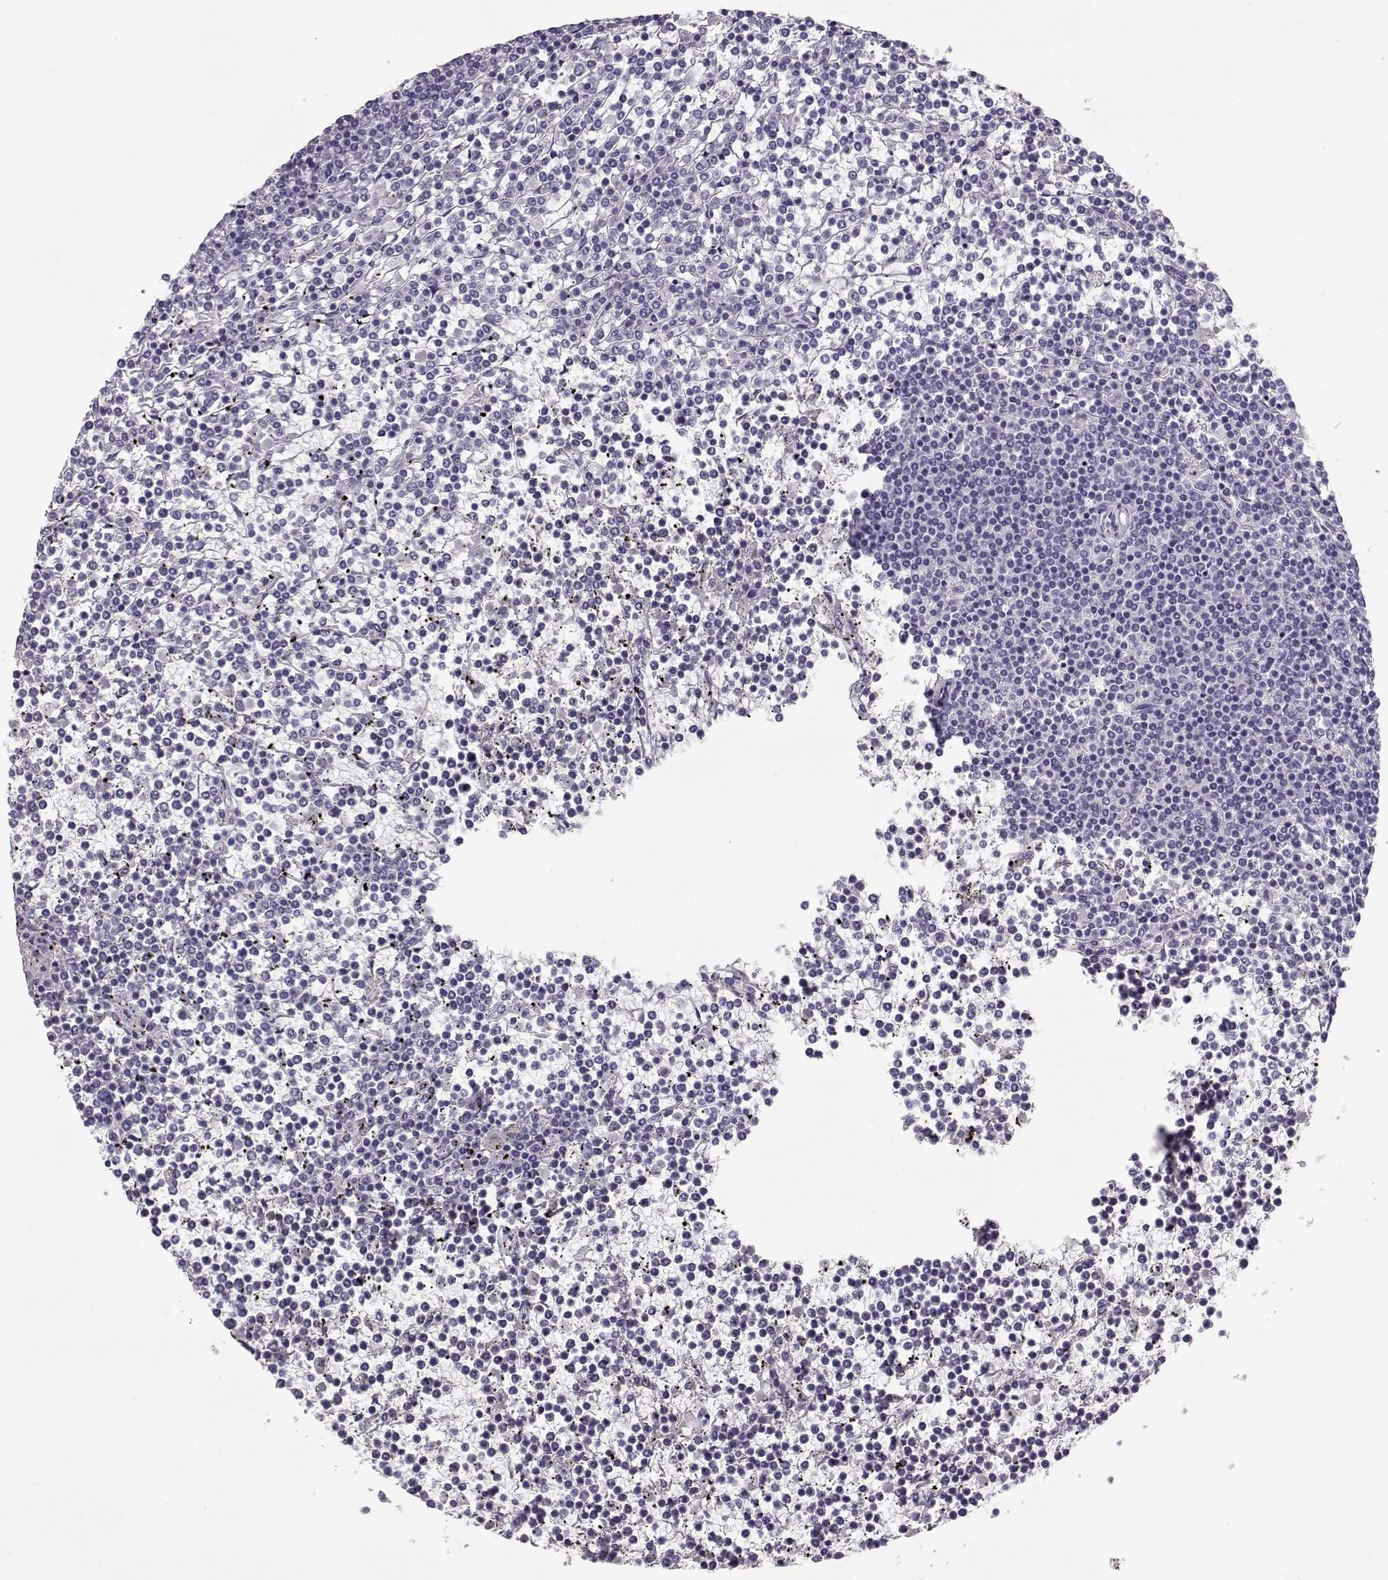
{"staining": {"intensity": "negative", "quantity": "none", "location": "none"}, "tissue": "lymphoma", "cell_type": "Tumor cells", "image_type": "cancer", "snomed": [{"axis": "morphology", "description": "Malignant lymphoma, non-Hodgkin's type, Low grade"}, {"axis": "topography", "description": "Spleen"}], "caption": "Image shows no protein positivity in tumor cells of lymphoma tissue.", "gene": "SLITRK3", "patient": {"sex": "female", "age": 19}}